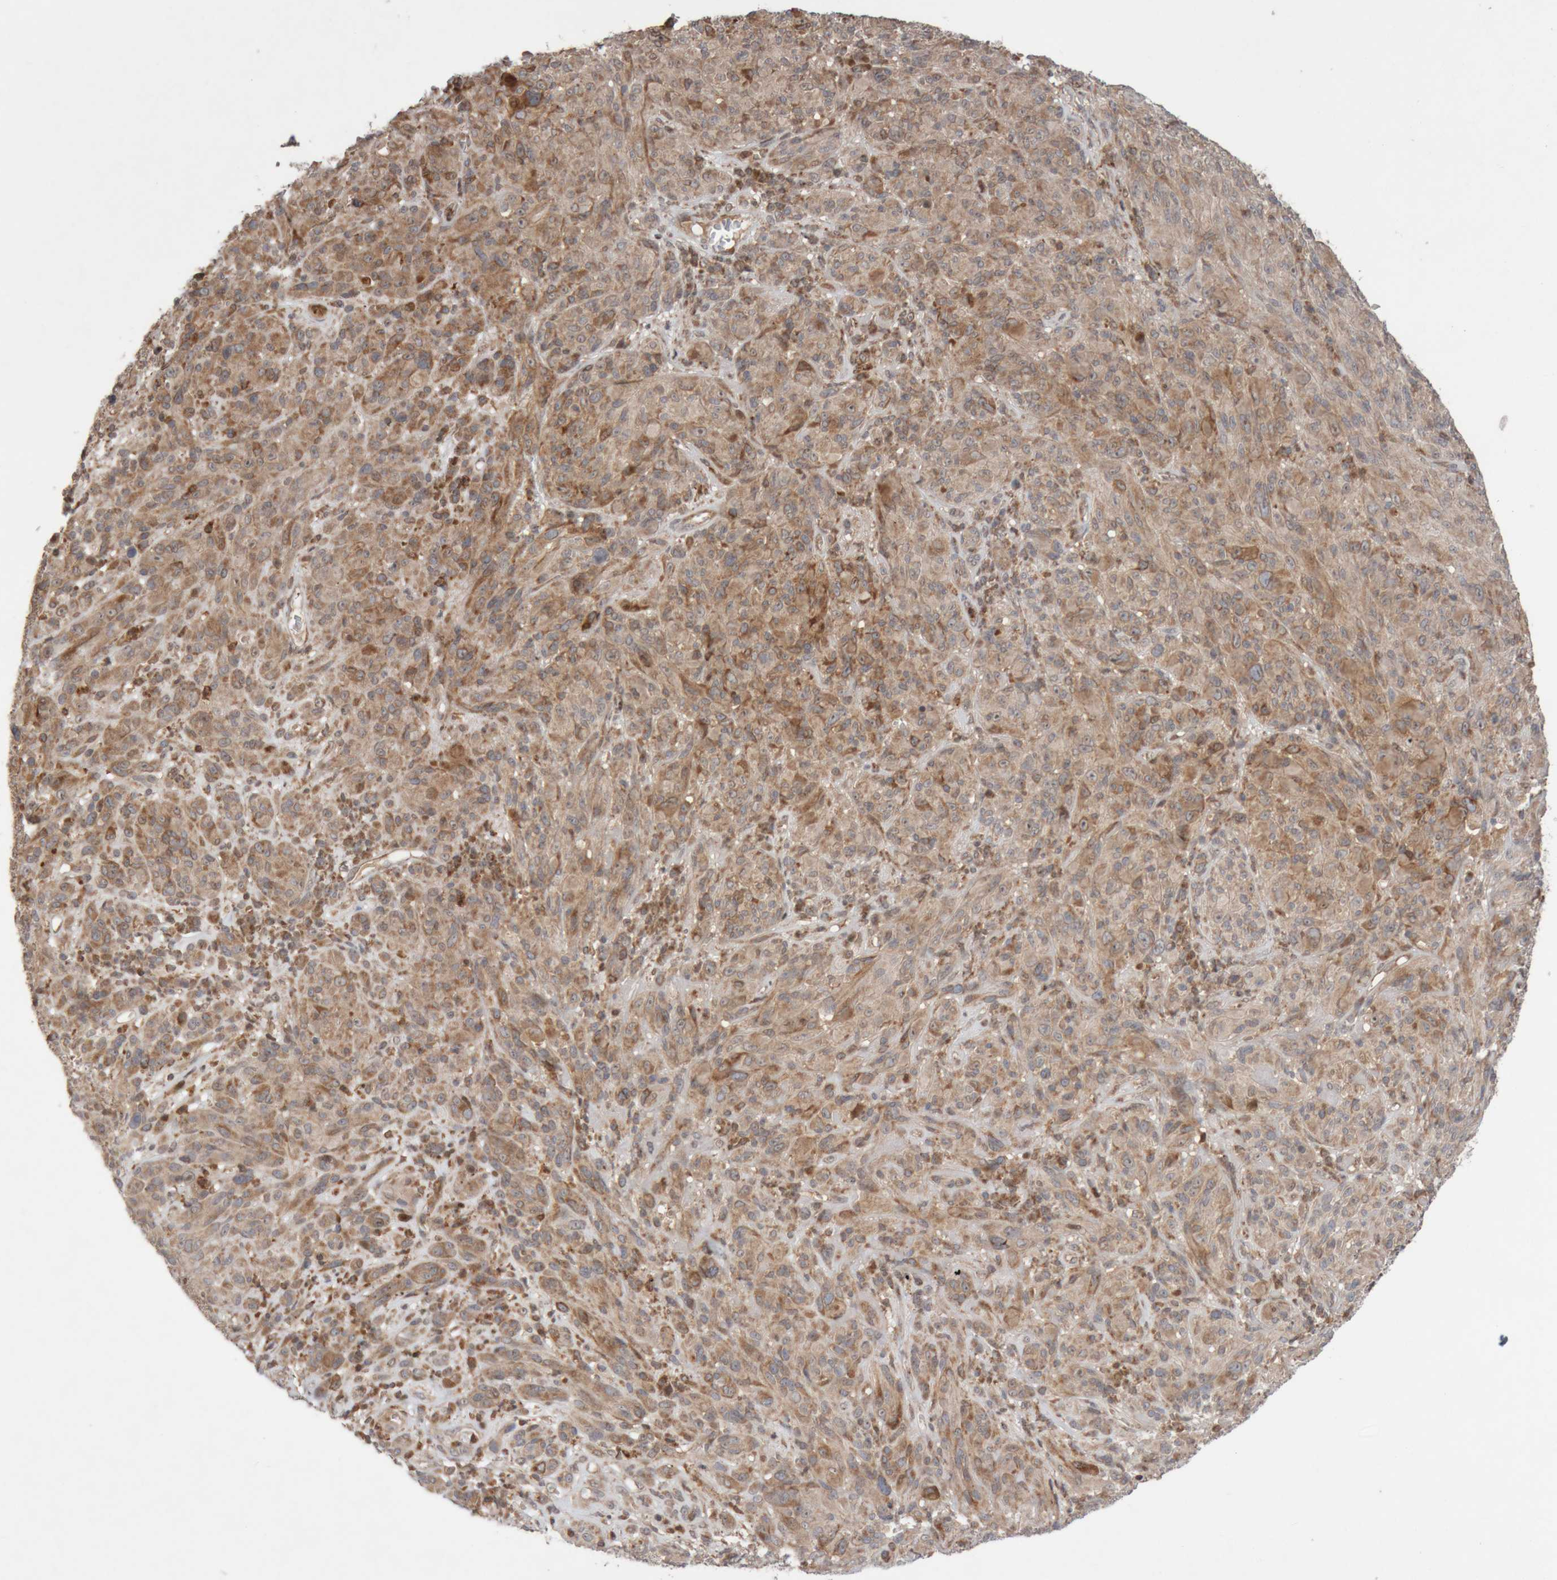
{"staining": {"intensity": "moderate", "quantity": "25%-75%", "location": "cytoplasmic/membranous"}, "tissue": "melanoma", "cell_type": "Tumor cells", "image_type": "cancer", "snomed": [{"axis": "morphology", "description": "Malignant melanoma, NOS"}, {"axis": "topography", "description": "Skin of head"}], "caption": "Malignant melanoma stained with a protein marker demonstrates moderate staining in tumor cells.", "gene": "KIF21B", "patient": {"sex": "male", "age": 96}}